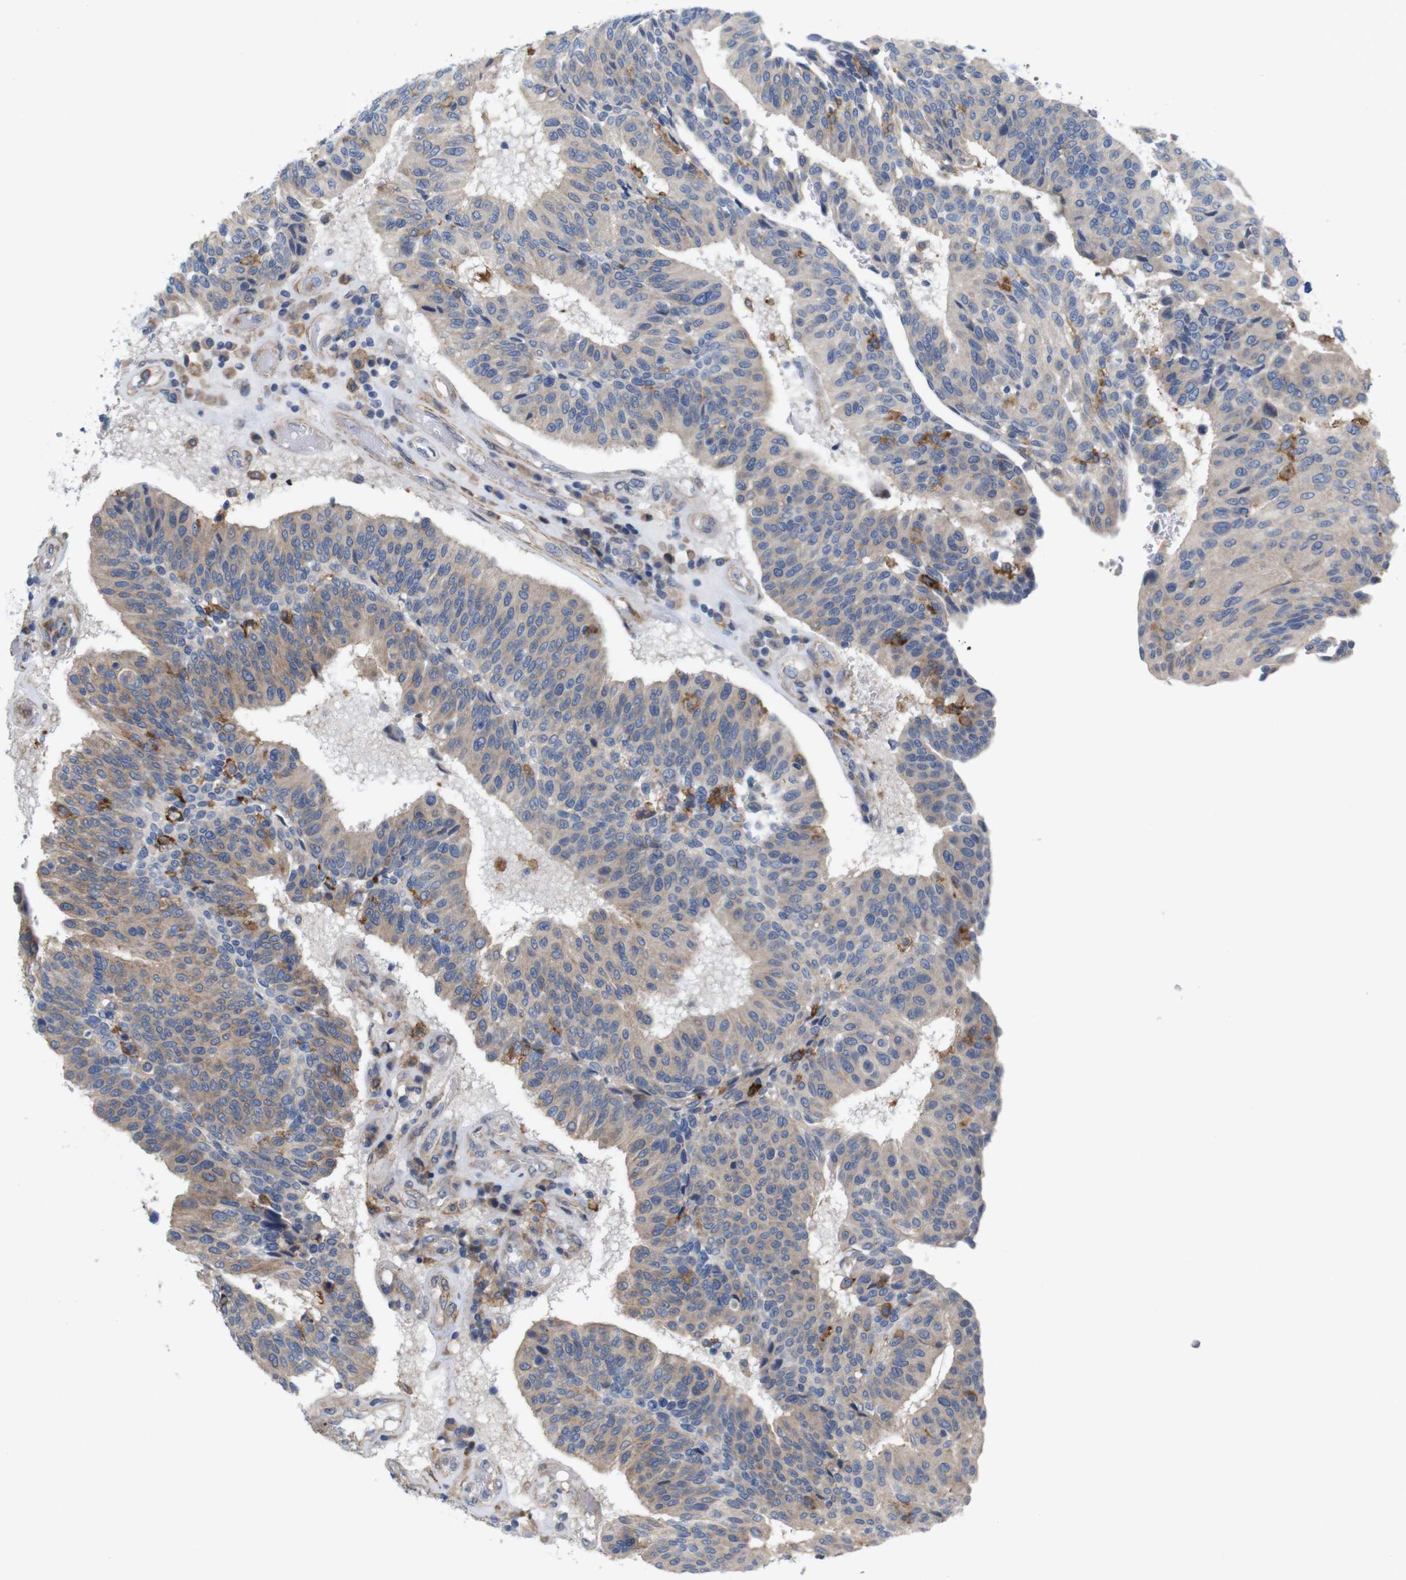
{"staining": {"intensity": "weak", "quantity": ">75%", "location": "cytoplasmic/membranous"}, "tissue": "urothelial cancer", "cell_type": "Tumor cells", "image_type": "cancer", "snomed": [{"axis": "morphology", "description": "Urothelial carcinoma, High grade"}, {"axis": "topography", "description": "Urinary bladder"}], "caption": "Protein expression by immunohistochemistry (IHC) displays weak cytoplasmic/membranous staining in about >75% of tumor cells in high-grade urothelial carcinoma.", "gene": "SIGLEC8", "patient": {"sex": "male", "age": 66}}